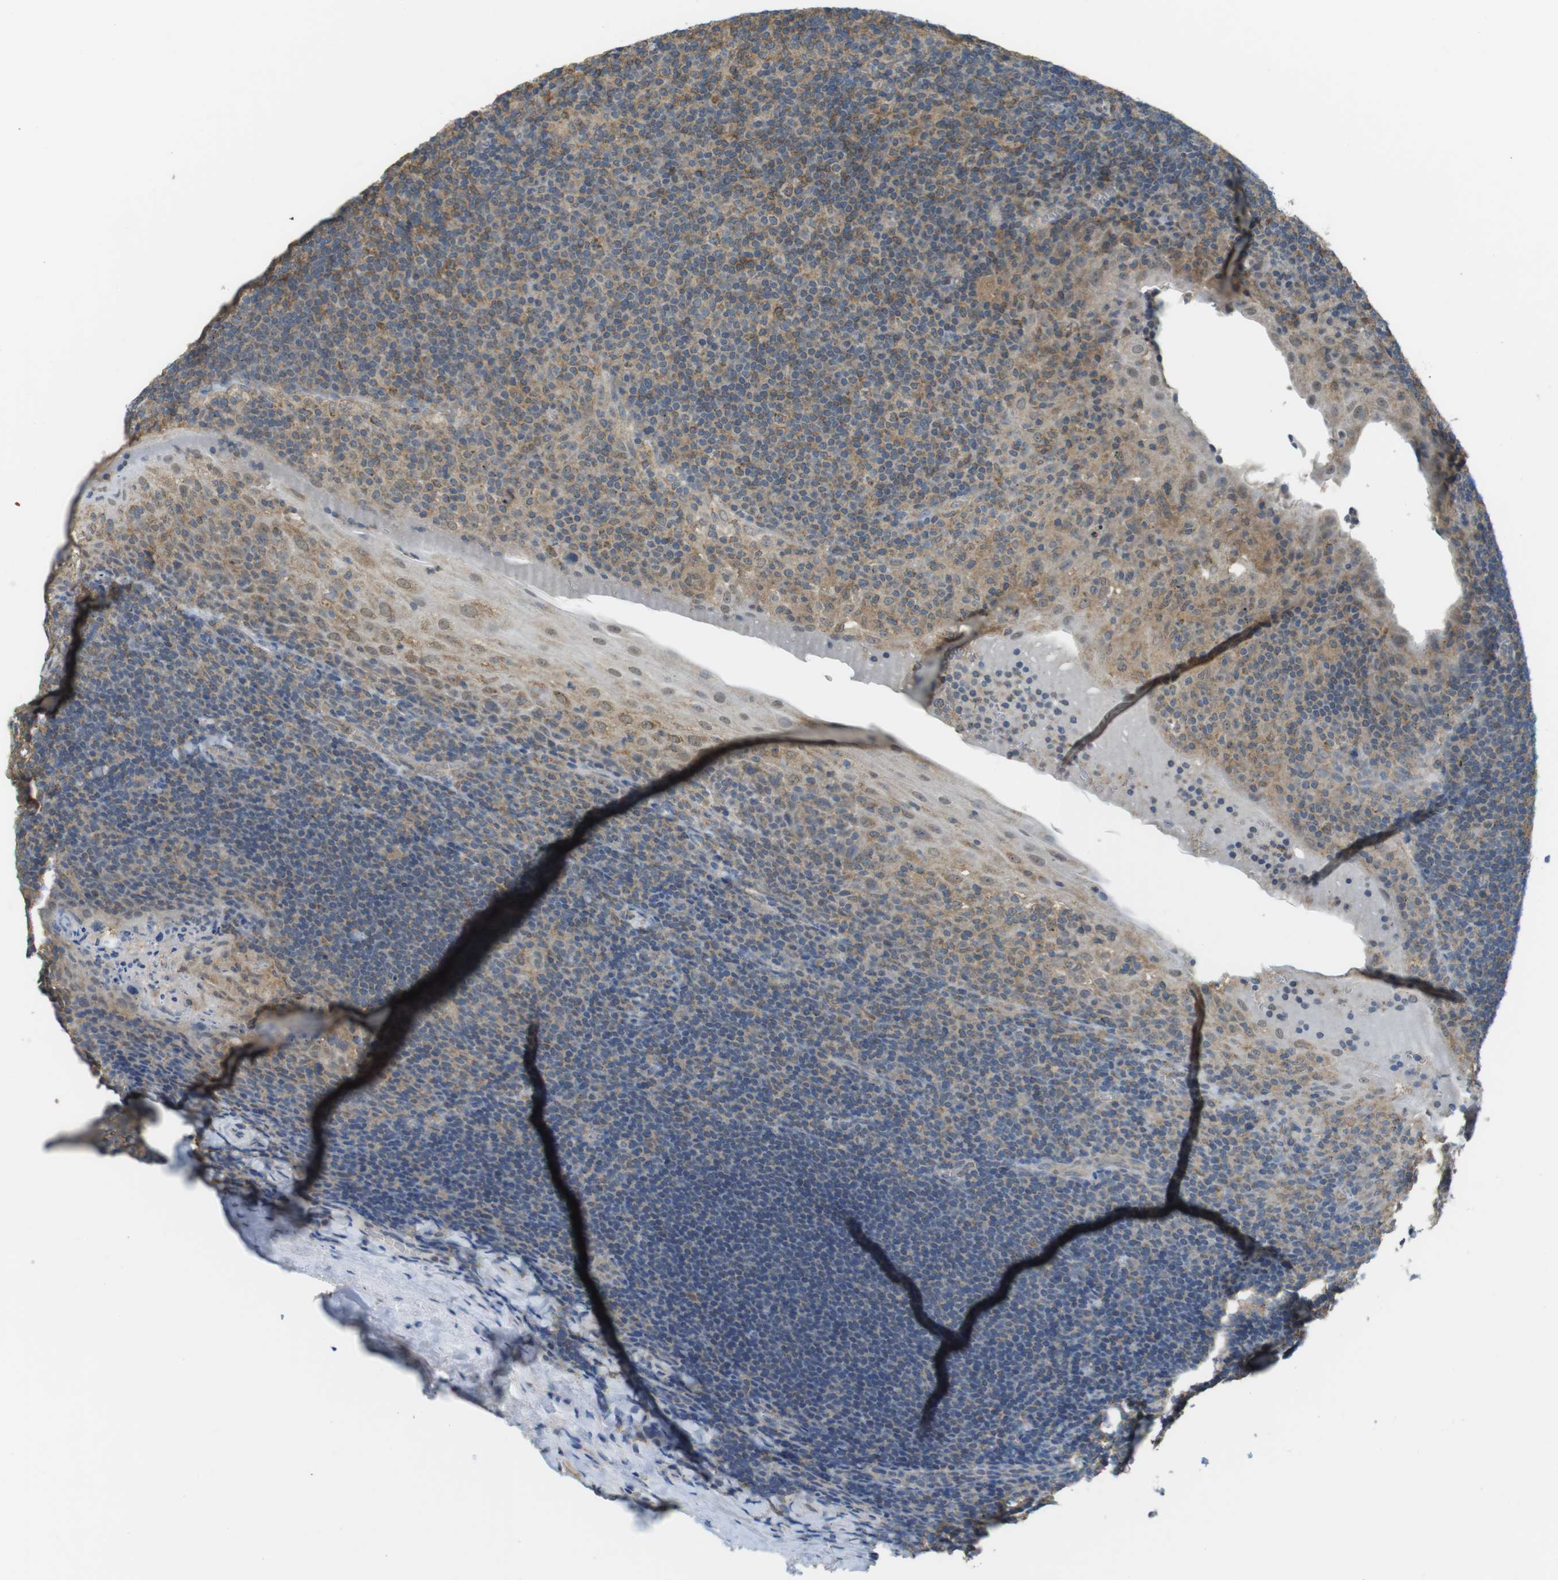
{"staining": {"intensity": "moderate", "quantity": "25%-75%", "location": "cytoplasmic/membranous"}, "tissue": "tonsil", "cell_type": "Germinal center cells", "image_type": "normal", "snomed": [{"axis": "morphology", "description": "Normal tissue, NOS"}, {"axis": "topography", "description": "Tonsil"}], "caption": "Brown immunohistochemical staining in benign tonsil reveals moderate cytoplasmic/membranous positivity in about 25%-75% of germinal center cells.", "gene": "BRI3BP", "patient": {"sex": "male", "age": 37}}